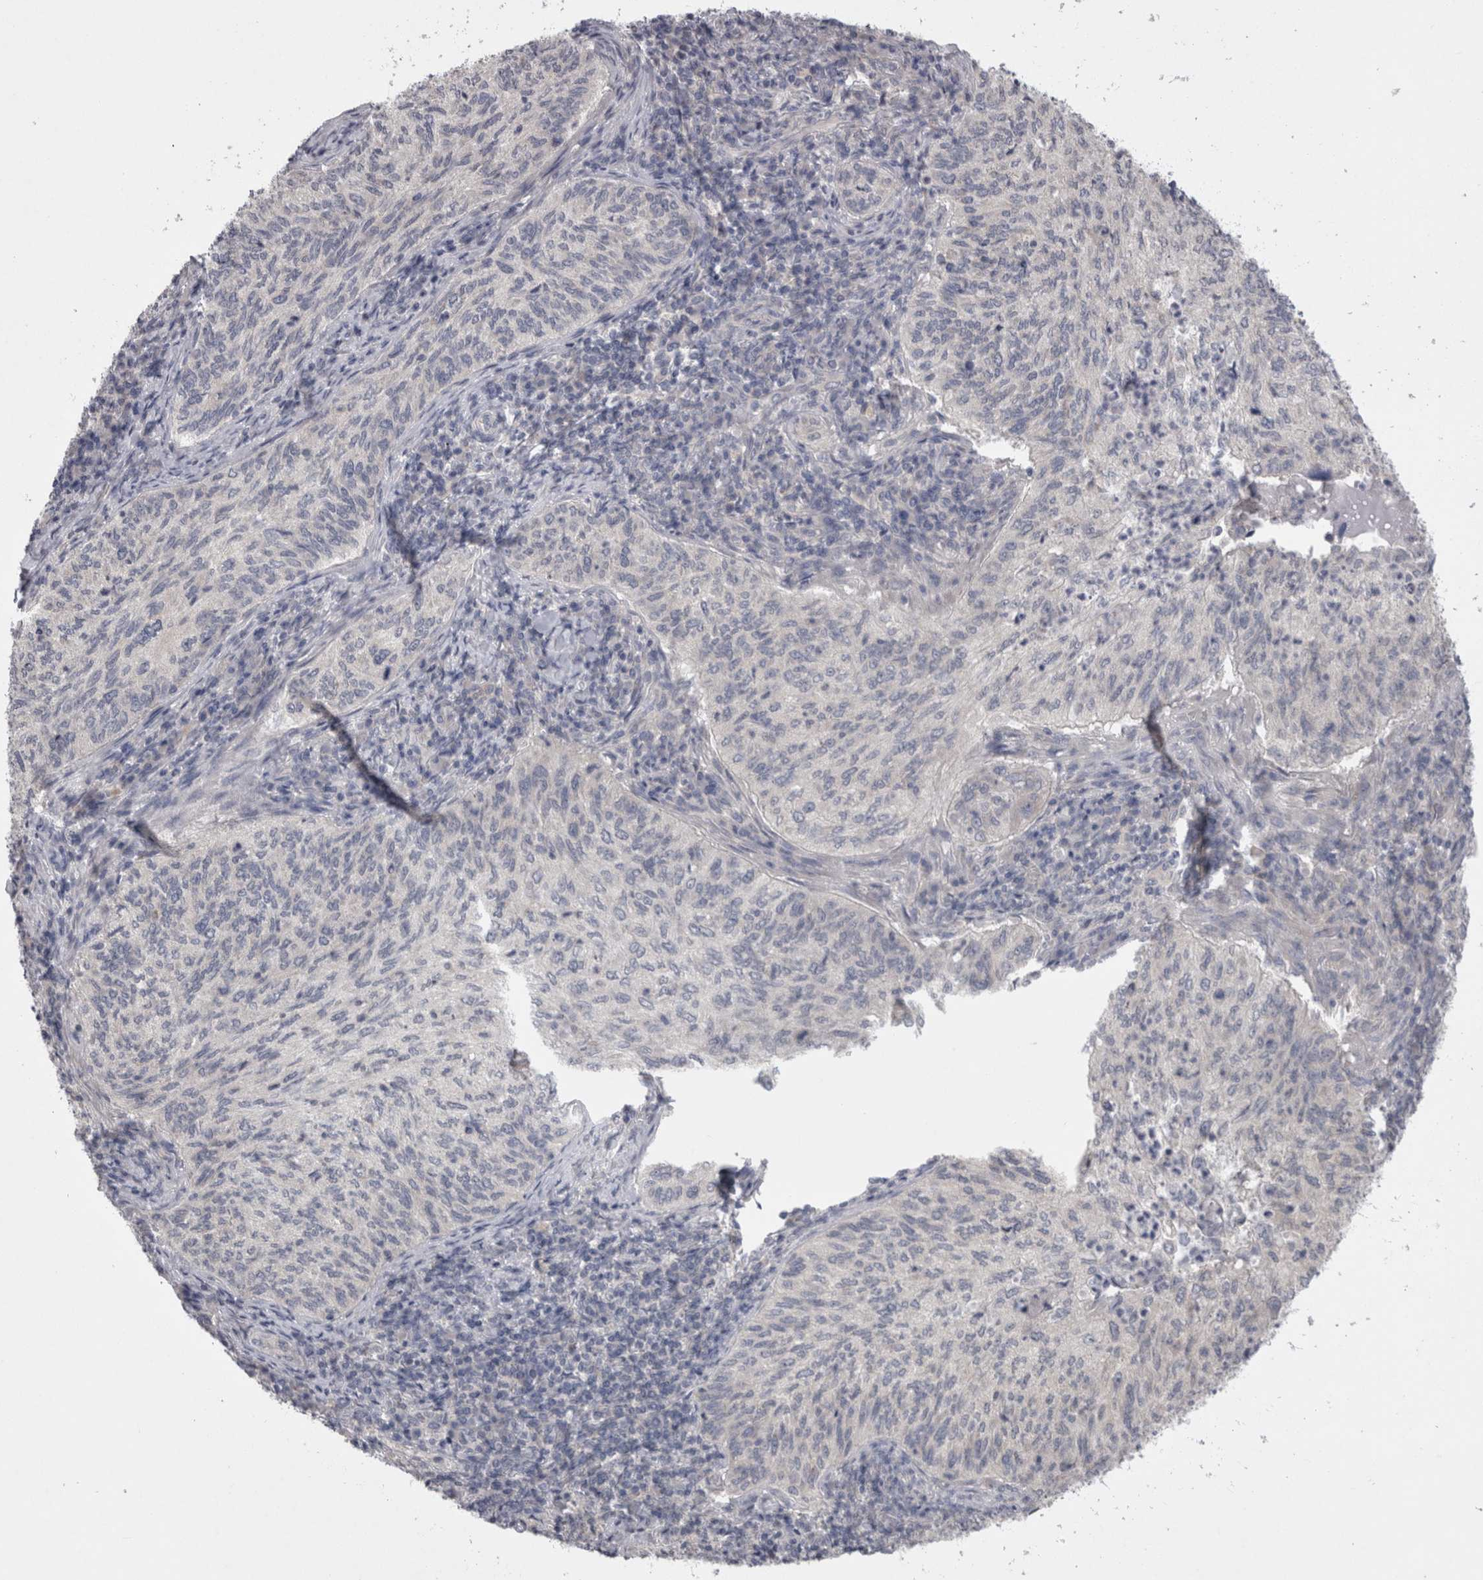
{"staining": {"intensity": "negative", "quantity": "none", "location": "none"}, "tissue": "cervical cancer", "cell_type": "Tumor cells", "image_type": "cancer", "snomed": [{"axis": "morphology", "description": "Squamous cell carcinoma, NOS"}, {"axis": "topography", "description": "Cervix"}], "caption": "Immunohistochemistry (IHC) micrograph of human squamous cell carcinoma (cervical) stained for a protein (brown), which exhibits no staining in tumor cells.", "gene": "LRRC40", "patient": {"sex": "female", "age": 30}}